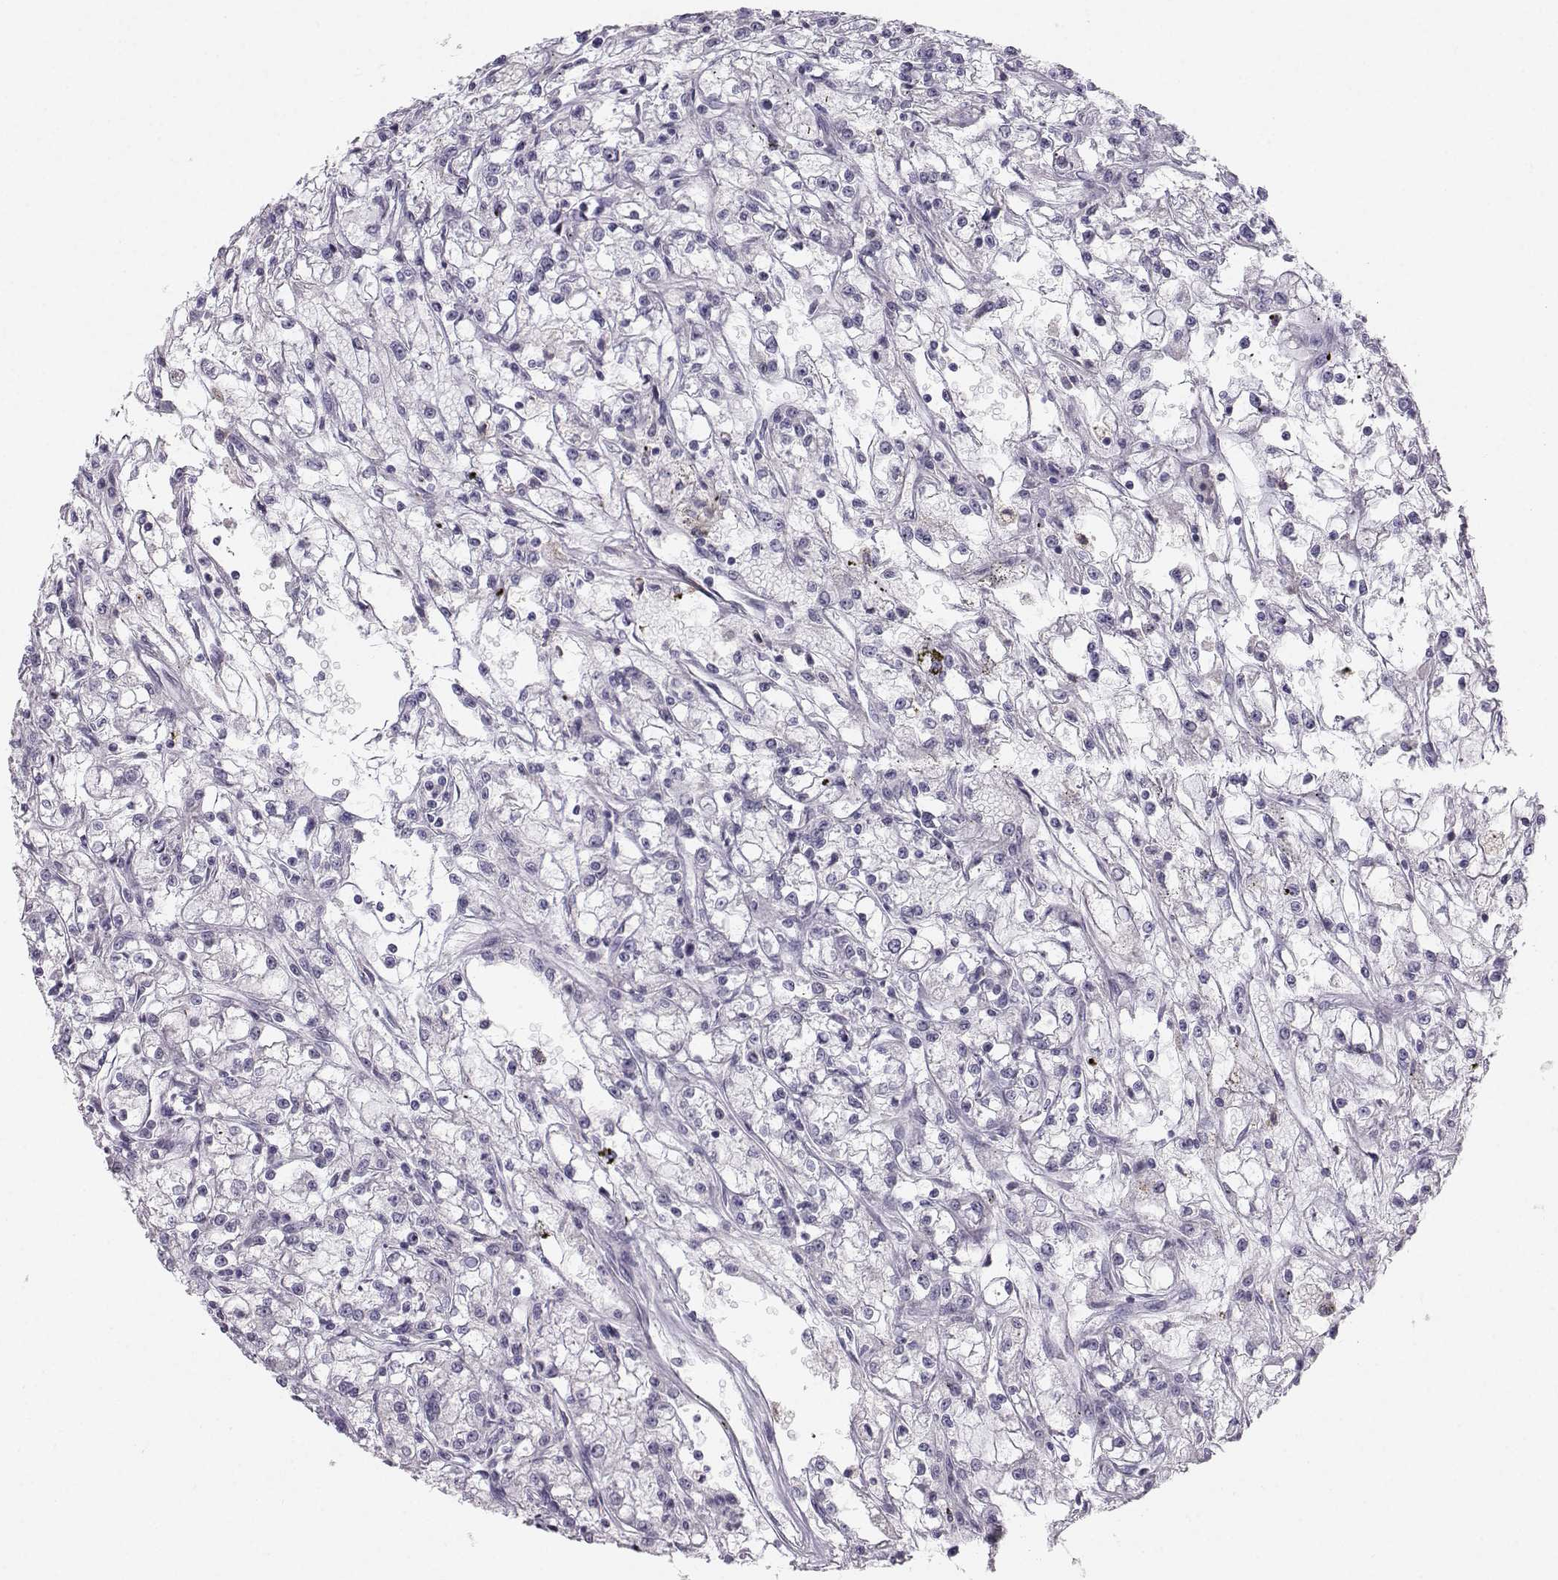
{"staining": {"intensity": "negative", "quantity": "none", "location": "none"}, "tissue": "renal cancer", "cell_type": "Tumor cells", "image_type": "cancer", "snomed": [{"axis": "morphology", "description": "Adenocarcinoma, NOS"}, {"axis": "topography", "description": "Kidney"}], "caption": "Immunohistochemistry (IHC) micrograph of neoplastic tissue: human renal cancer (adenocarcinoma) stained with DAB (3,3'-diaminobenzidine) reveals no significant protein expression in tumor cells.", "gene": "CASR", "patient": {"sex": "female", "age": 59}}